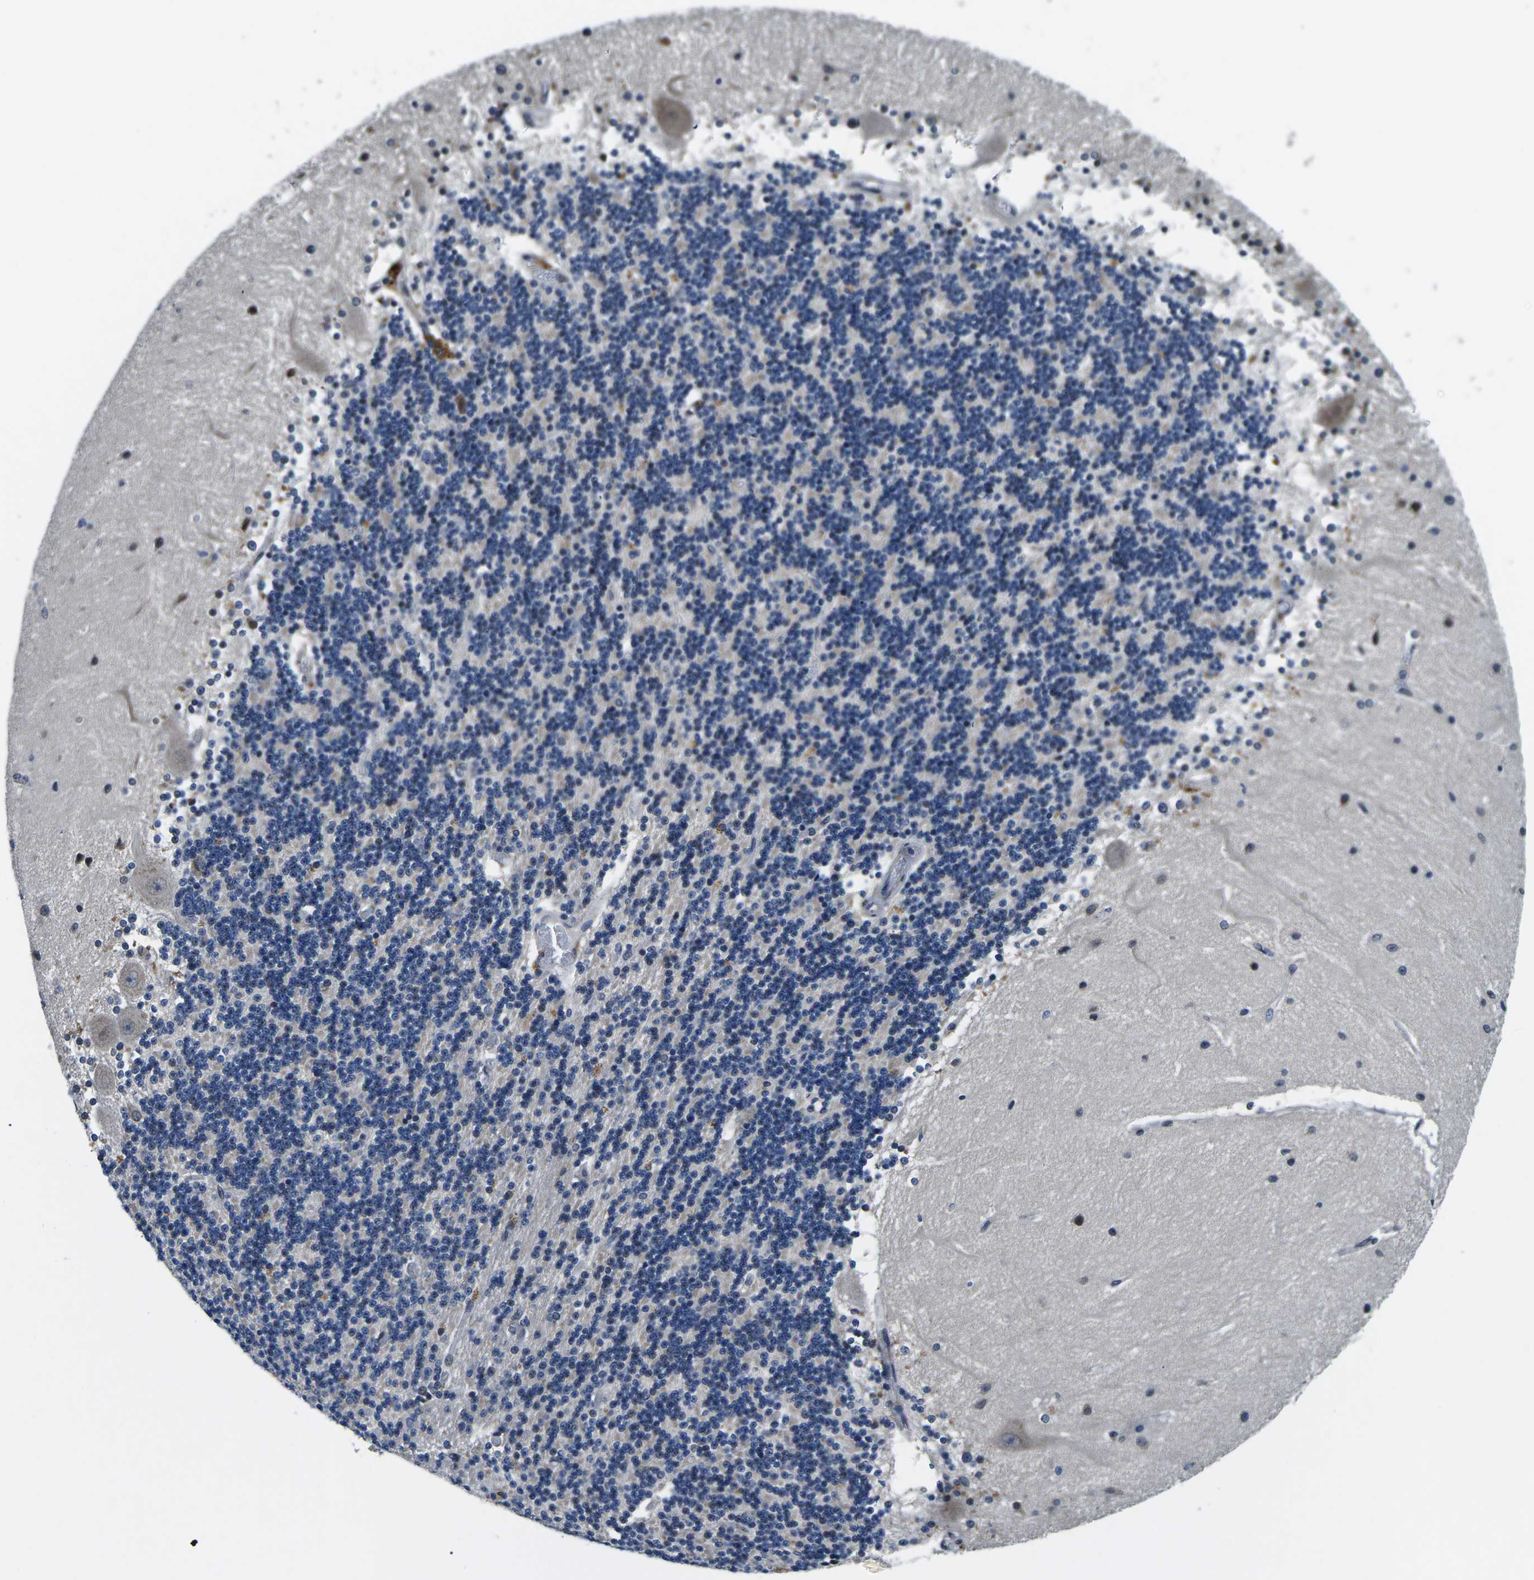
{"staining": {"intensity": "moderate", "quantity": "<25%", "location": "nuclear"}, "tissue": "cerebellum", "cell_type": "Cells in granular layer", "image_type": "normal", "snomed": [{"axis": "morphology", "description": "Normal tissue, NOS"}, {"axis": "topography", "description": "Cerebellum"}], "caption": "A low amount of moderate nuclear positivity is appreciated in approximately <25% of cells in granular layer in normal cerebellum. (DAB (3,3'-diaminobenzidine) = brown stain, brightfield microscopy at high magnification).", "gene": "SNX10", "patient": {"sex": "female", "age": 54}}